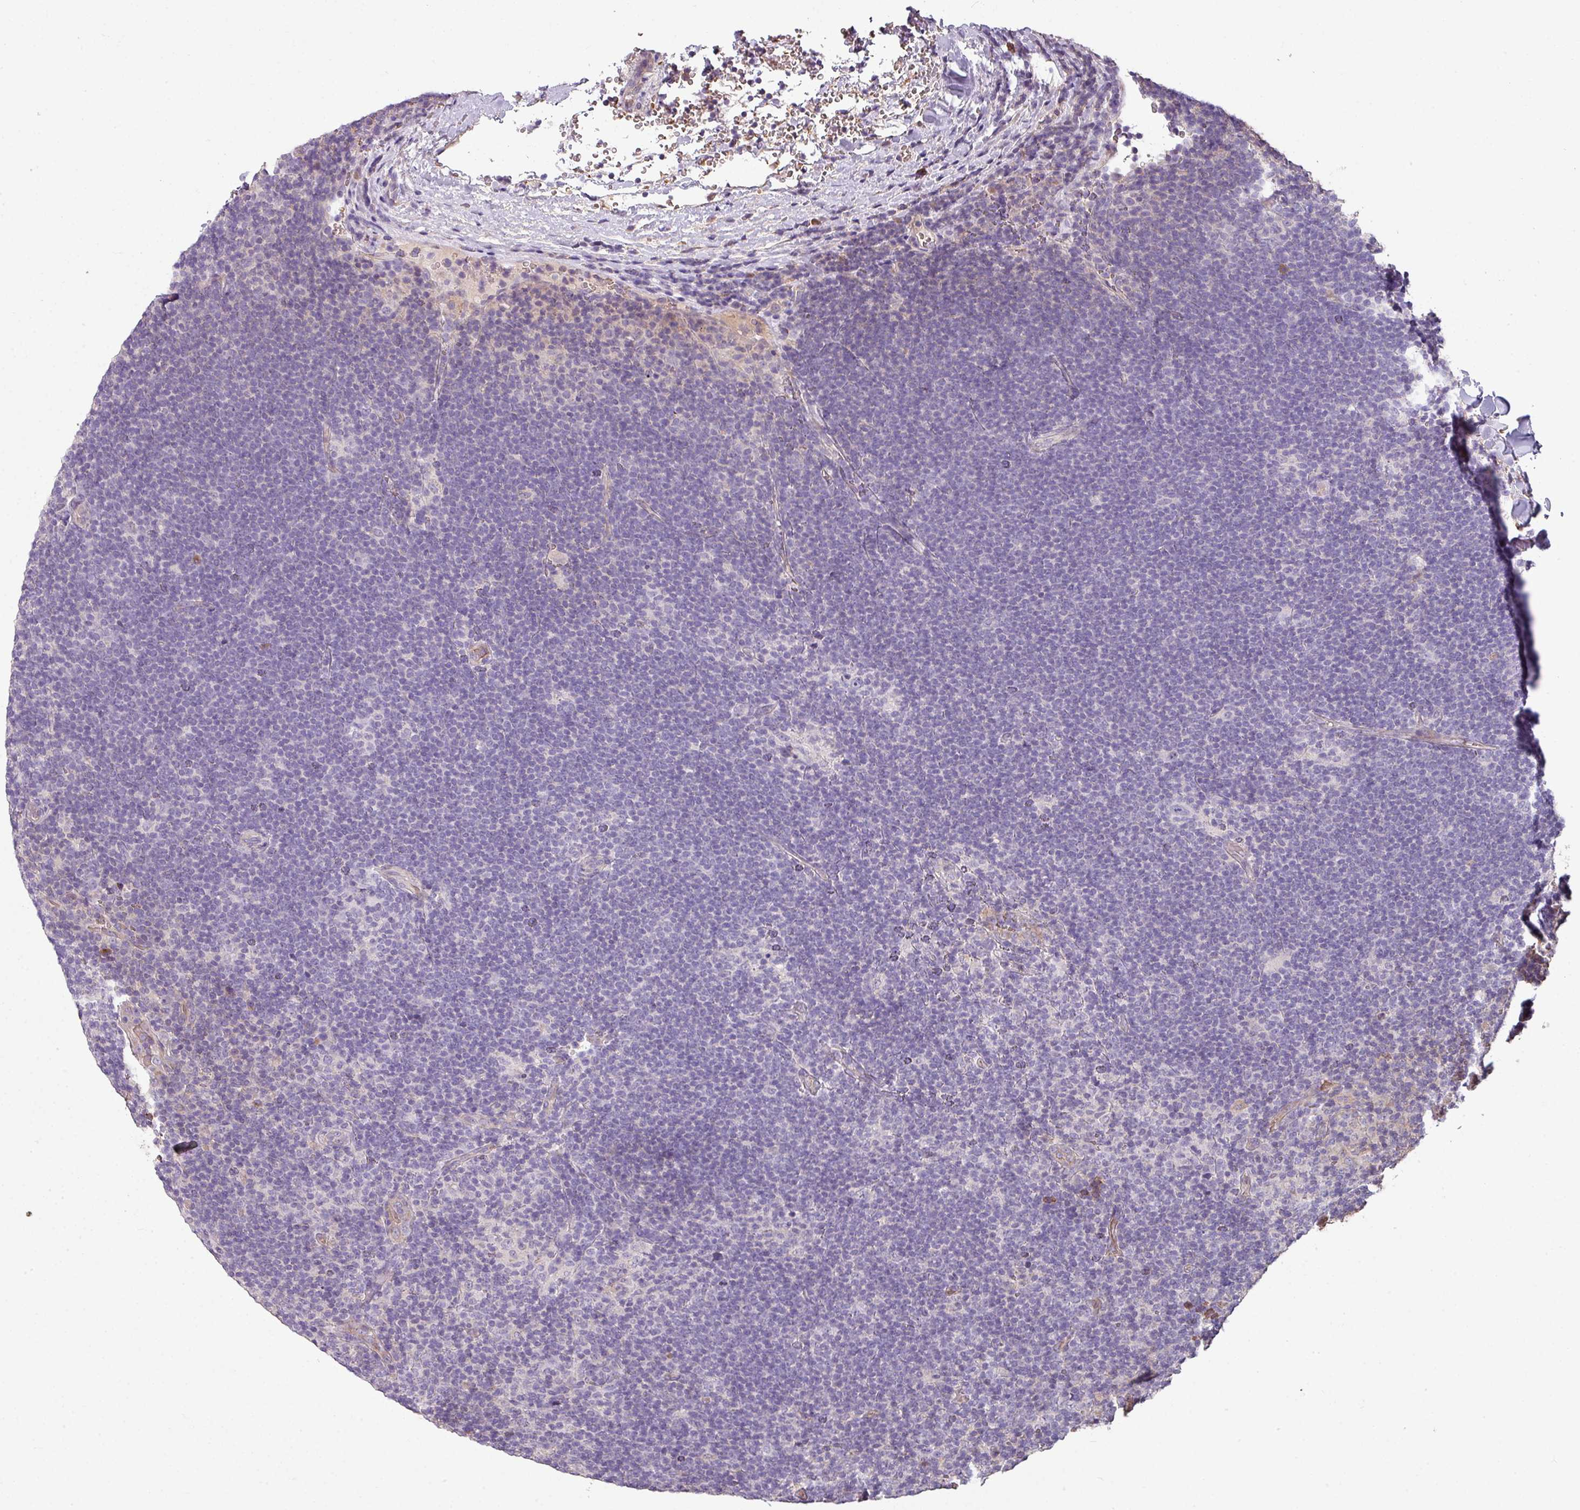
{"staining": {"intensity": "negative", "quantity": "none", "location": "none"}, "tissue": "lymphoma", "cell_type": "Tumor cells", "image_type": "cancer", "snomed": [{"axis": "morphology", "description": "Hodgkin's disease, NOS"}, {"axis": "topography", "description": "Lymph node"}], "caption": "The photomicrograph exhibits no significant staining in tumor cells of Hodgkin's disease. Brightfield microscopy of IHC stained with DAB (3,3'-diaminobenzidine) (brown) and hematoxylin (blue), captured at high magnification.", "gene": "NHSL2", "patient": {"sex": "female", "age": 57}}